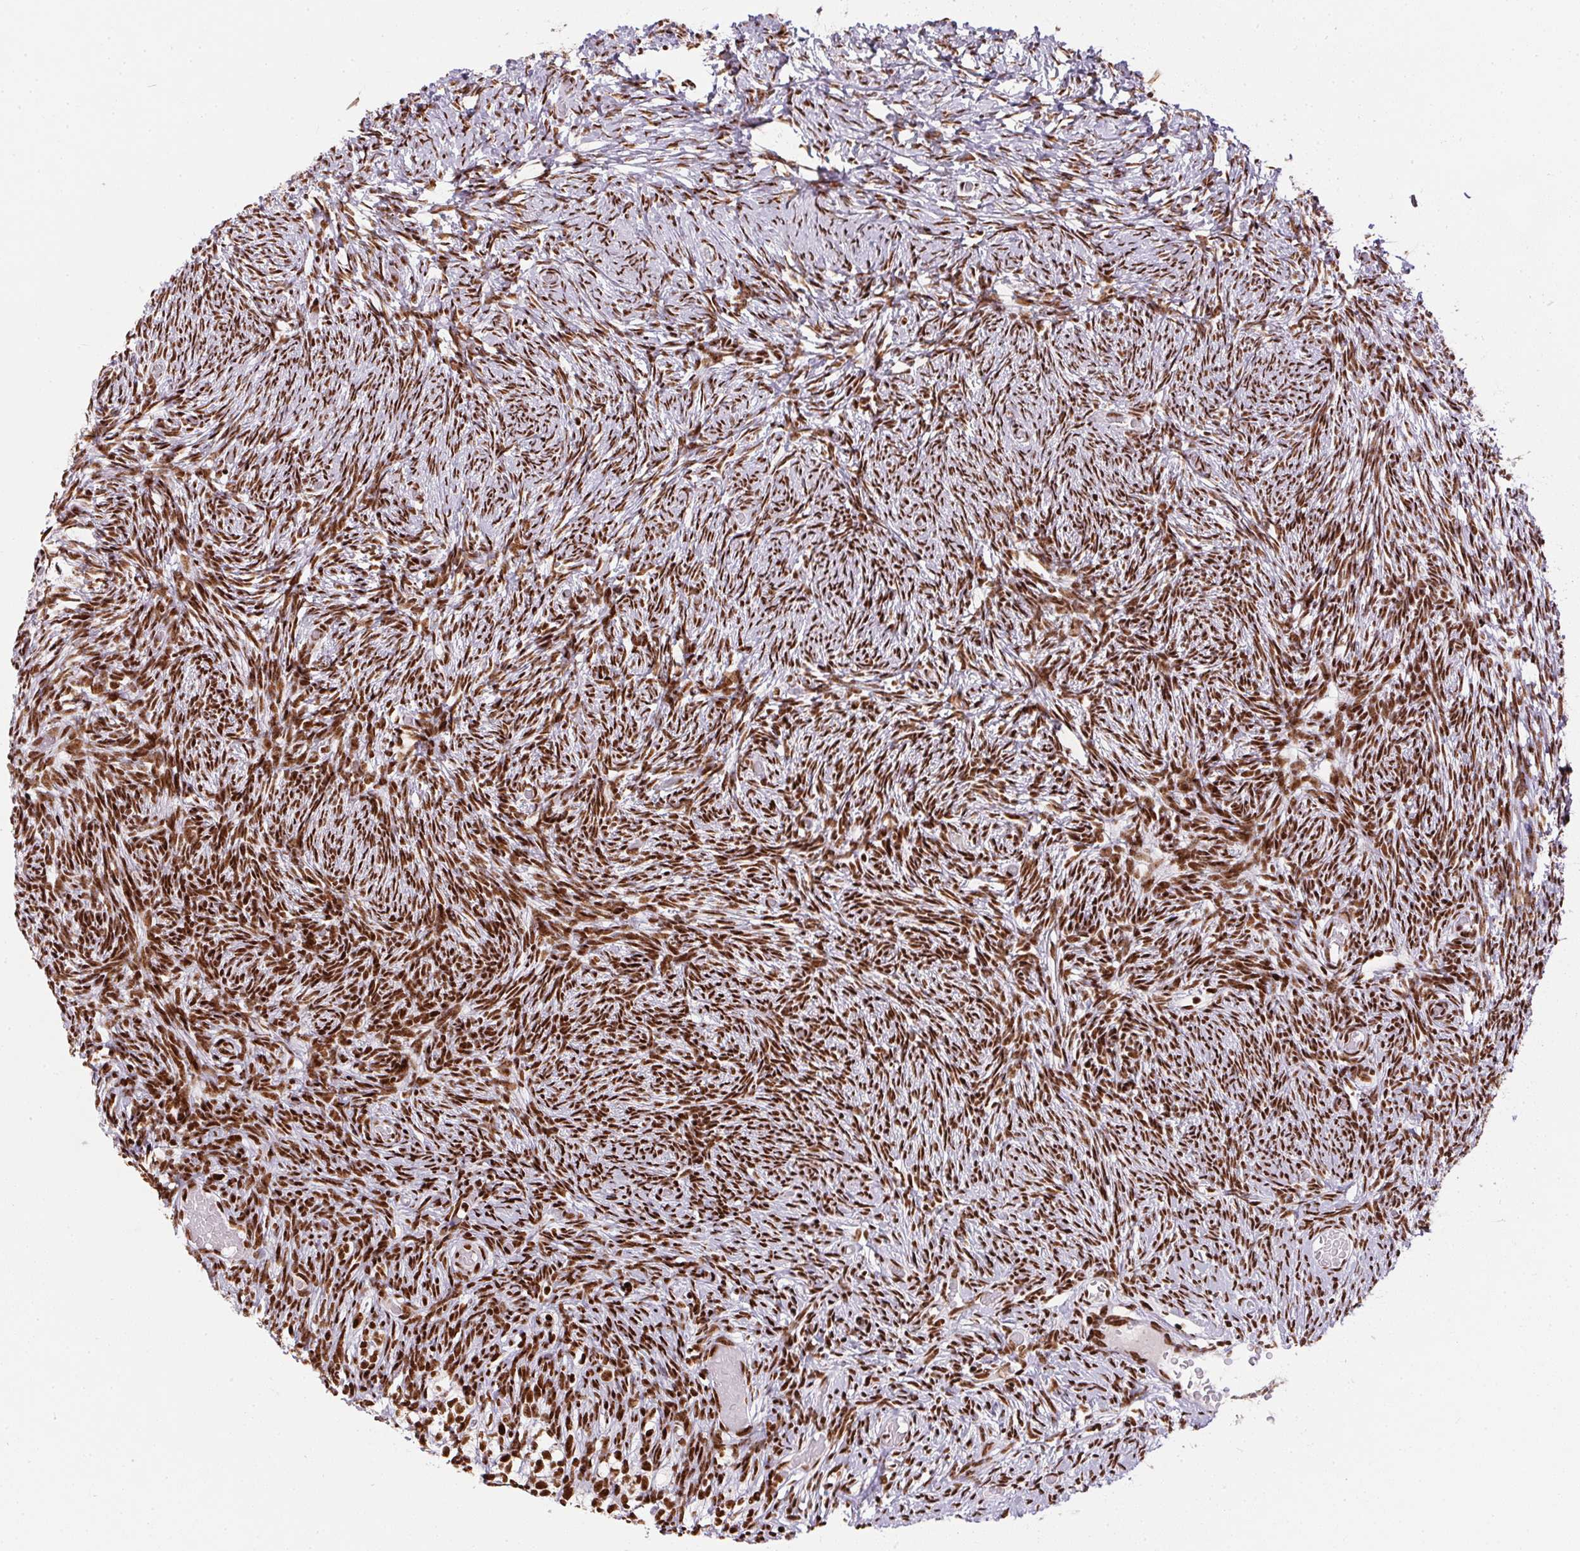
{"staining": {"intensity": "strong", "quantity": ">75%", "location": "nuclear"}, "tissue": "ovary", "cell_type": "Ovarian stroma cells", "image_type": "normal", "snomed": [{"axis": "morphology", "description": "Normal tissue, NOS"}, {"axis": "topography", "description": "Ovary"}], "caption": "Protein expression by immunohistochemistry exhibits strong nuclear staining in about >75% of ovarian stroma cells in normal ovary.", "gene": "PAGE3", "patient": {"sex": "female", "age": 39}}